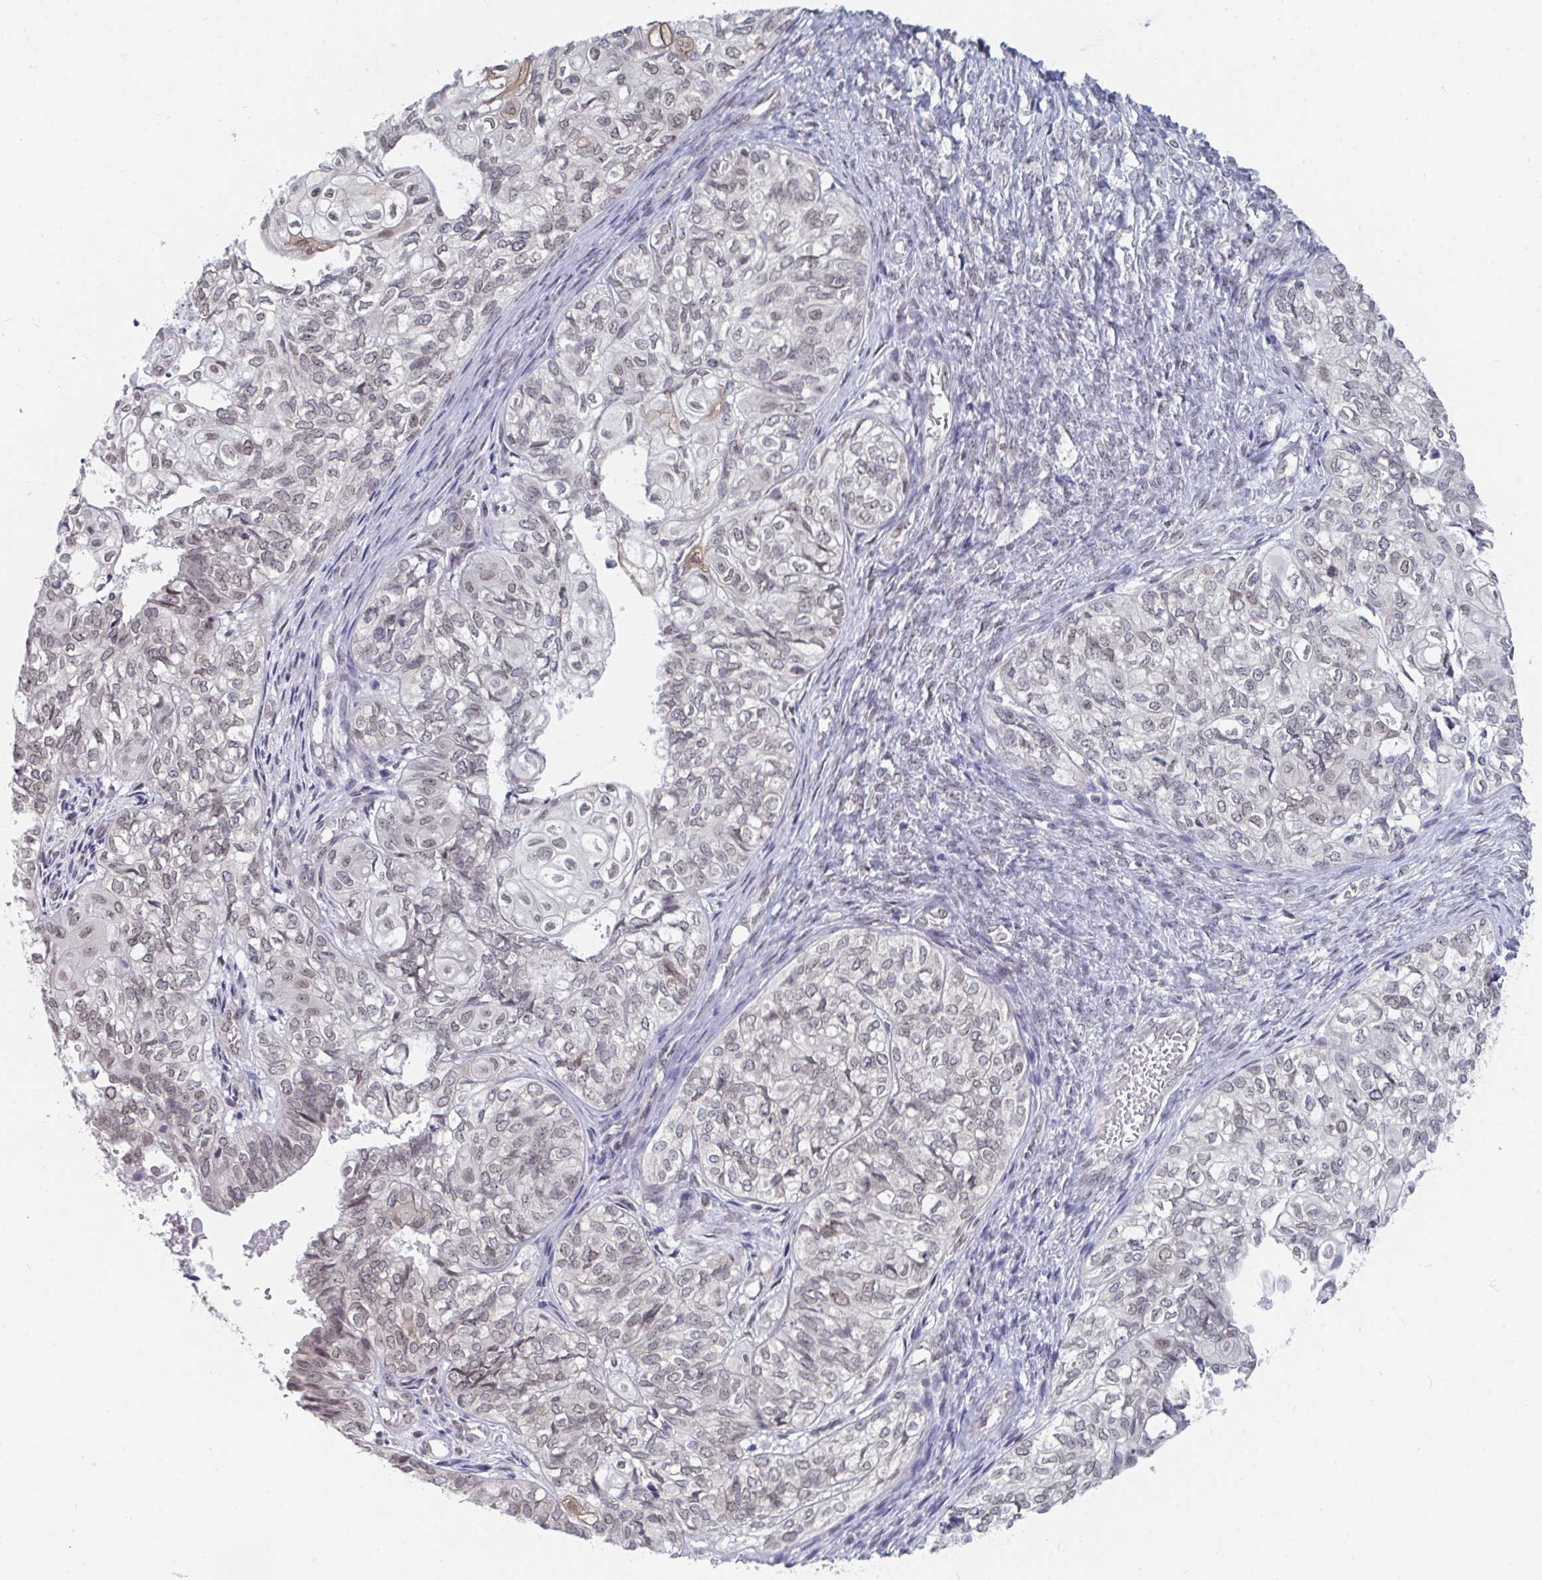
{"staining": {"intensity": "weak", "quantity": "25%-75%", "location": "nuclear"}, "tissue": "ovarian cancer", "cell_type": "Tumor cells", "image_type": "cancer", "snomed": [{"axis": "morphology", "description": "Carcinoma, endometroid"}, {"axis": "topography", "description": "Ovary"}], "caption": "Immunohistochemical staining of human ovarian cancer (endometroid carcinoma) shows low levels of weak nuclear protein staining in about 25%-75% of tumor cells. (DAB IHC, brown staining for protein, blue staining for nuclei).", "gene": "TRIP12", "patient": {"sex": "female", "age": 64}}